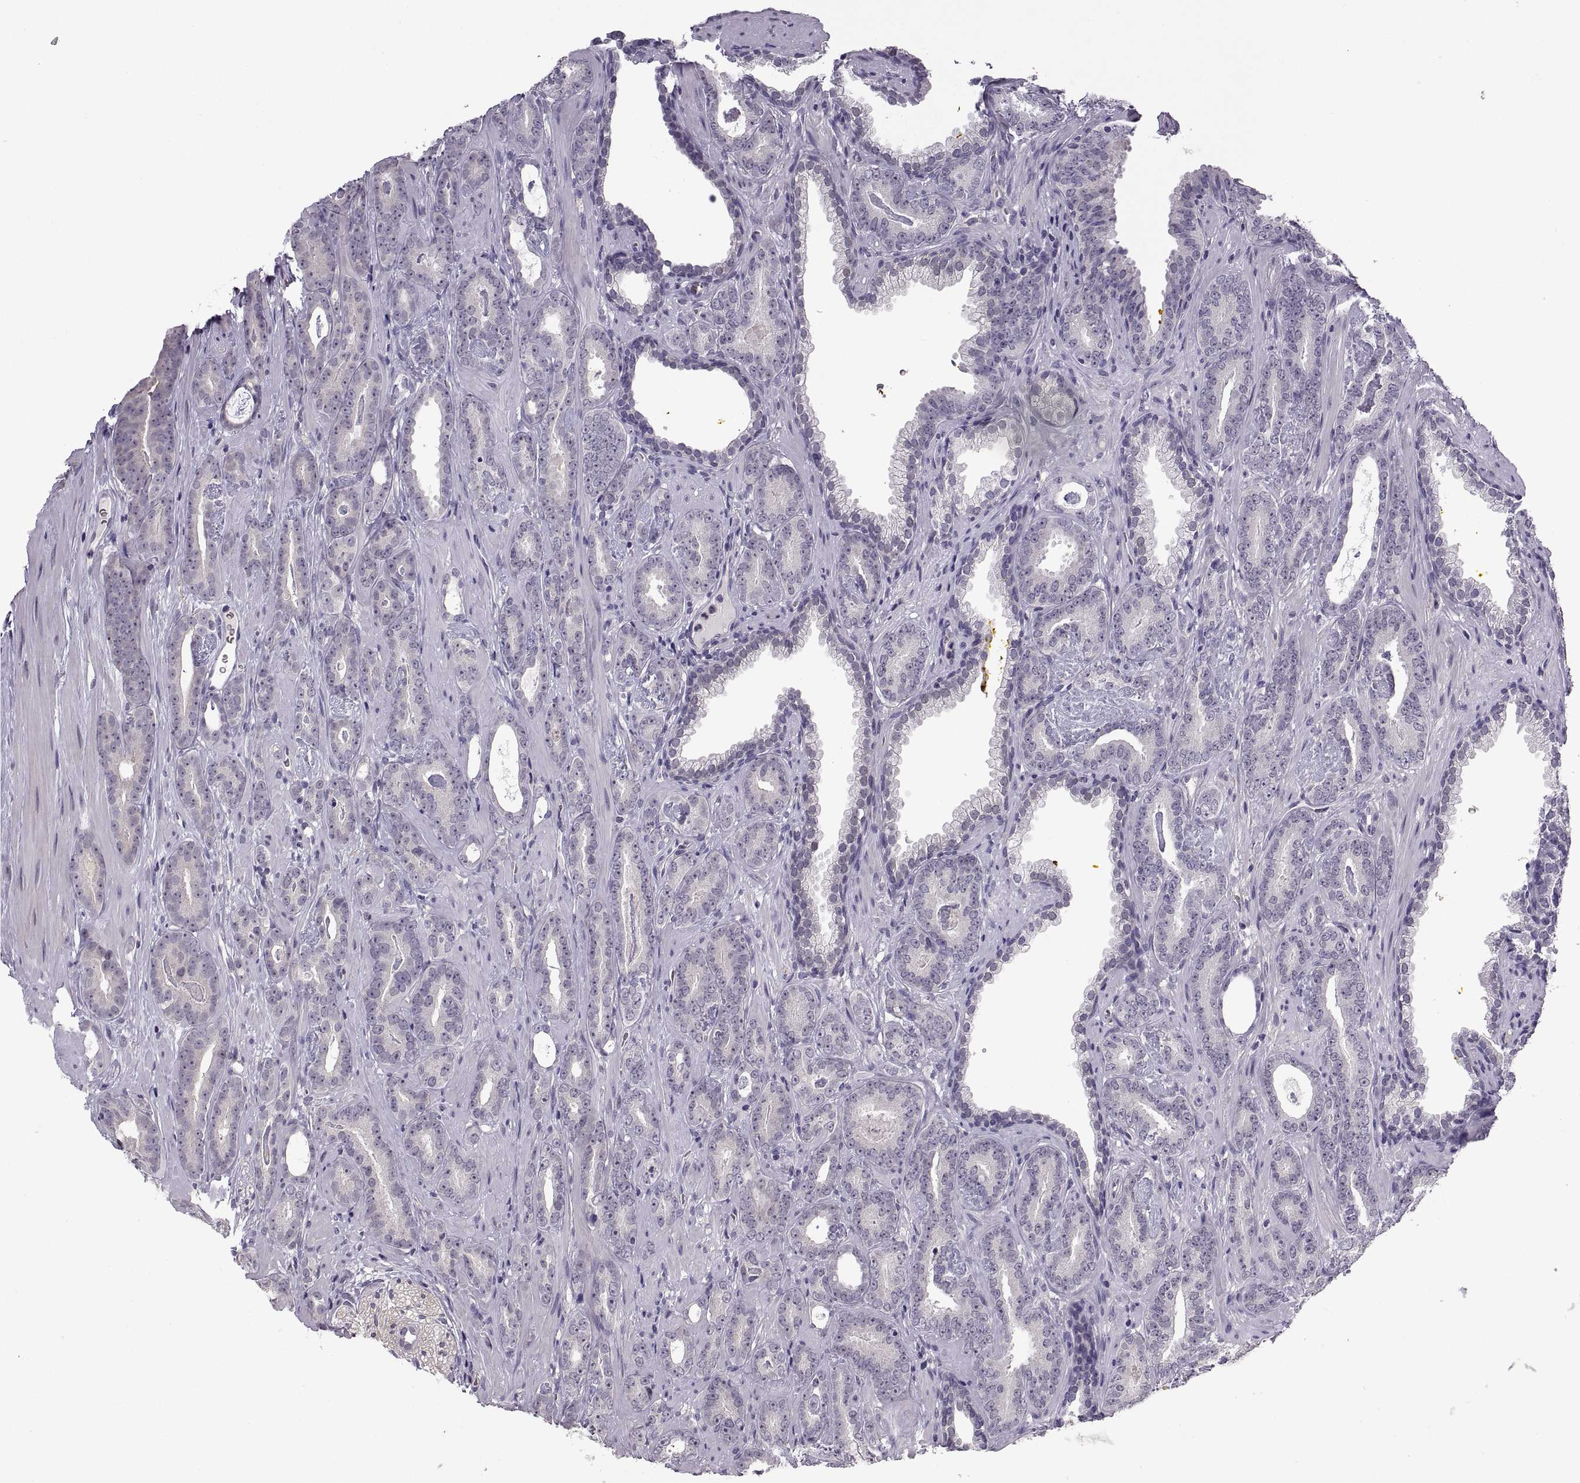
{"staining": {"intensity": "negative", "quantity": "none", "location": "none"}, "tissue": "prostate cancer", "cell_type": "Tumor cells", "image_type": "cancer", "snomed": [{"axis": "morphology", "description": "Adenocarcinoma, Medium grade"}, {"axis": "topography", "description": "Prostate and seminal vesicle, NOS"}, {"axis": "topography", "description": "Prostate"}], "caption": "A high-resolution histopathology image shows immunohistochemistry staining of prostate cancer (medium-grade adenocarcinoma), which demonstrates no significant staining in tumor cells.", "gene": "MEIOC", "patient": {"sex": "male", "age": 54}}